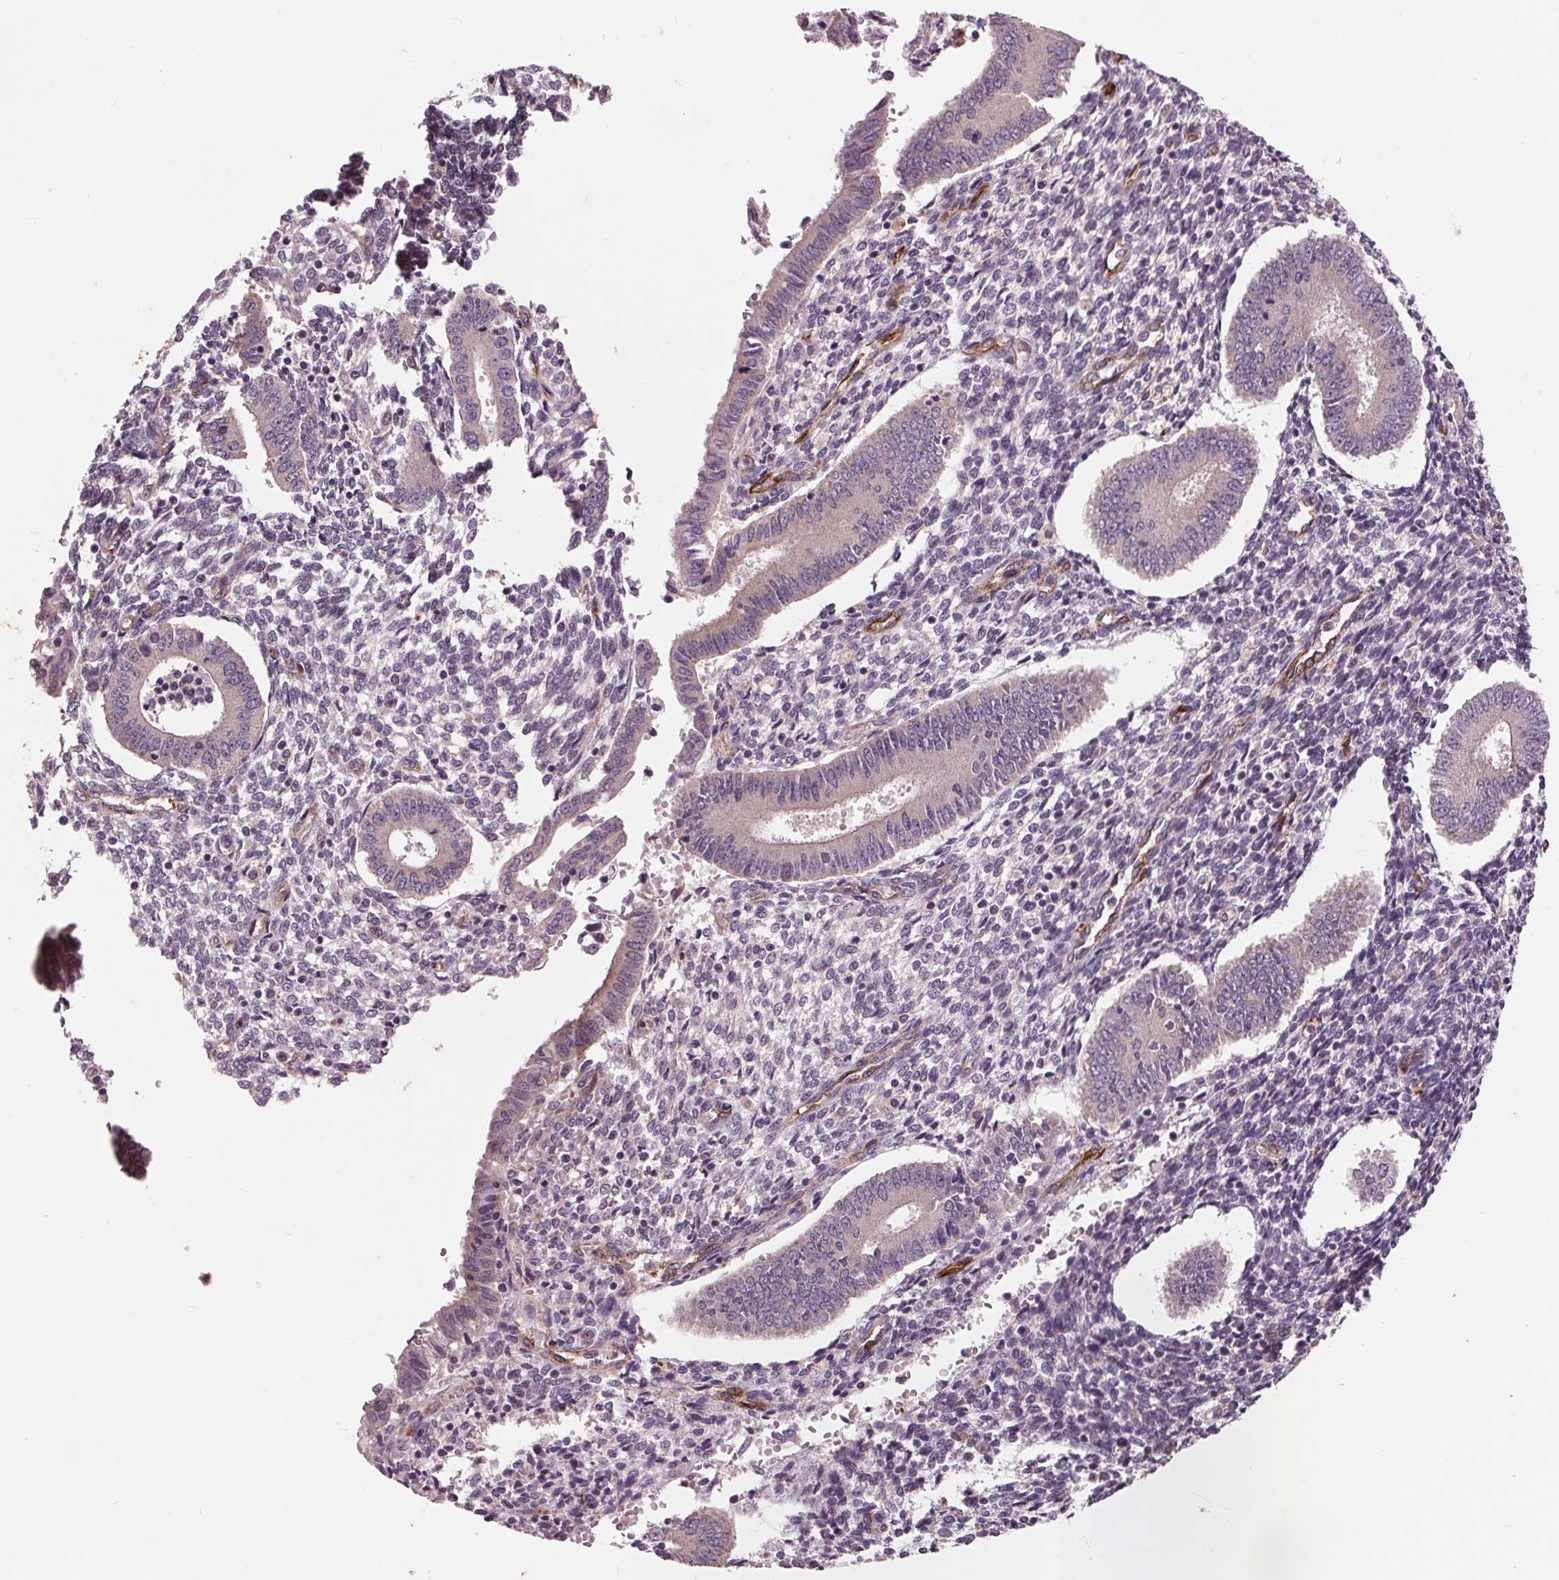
{"staining": {"intensity": "negative", "quantity": "none", "location": "none"}, "tissue": "endometrium", "cell_type": "Cells in endometrial stroma", "image_type": "normal", "snomed": [{"axis": "morphology", "description": "Normal tissue, NOS"}, {"axis": "topography", "description": "Endometrium"}], "caption": "This is a image of IHC staining of normal endometrium, which shows no staining in cells in endometrial stroma.", "gene": "MAPK8", "patient": {"sex": "female", "age": 40}}